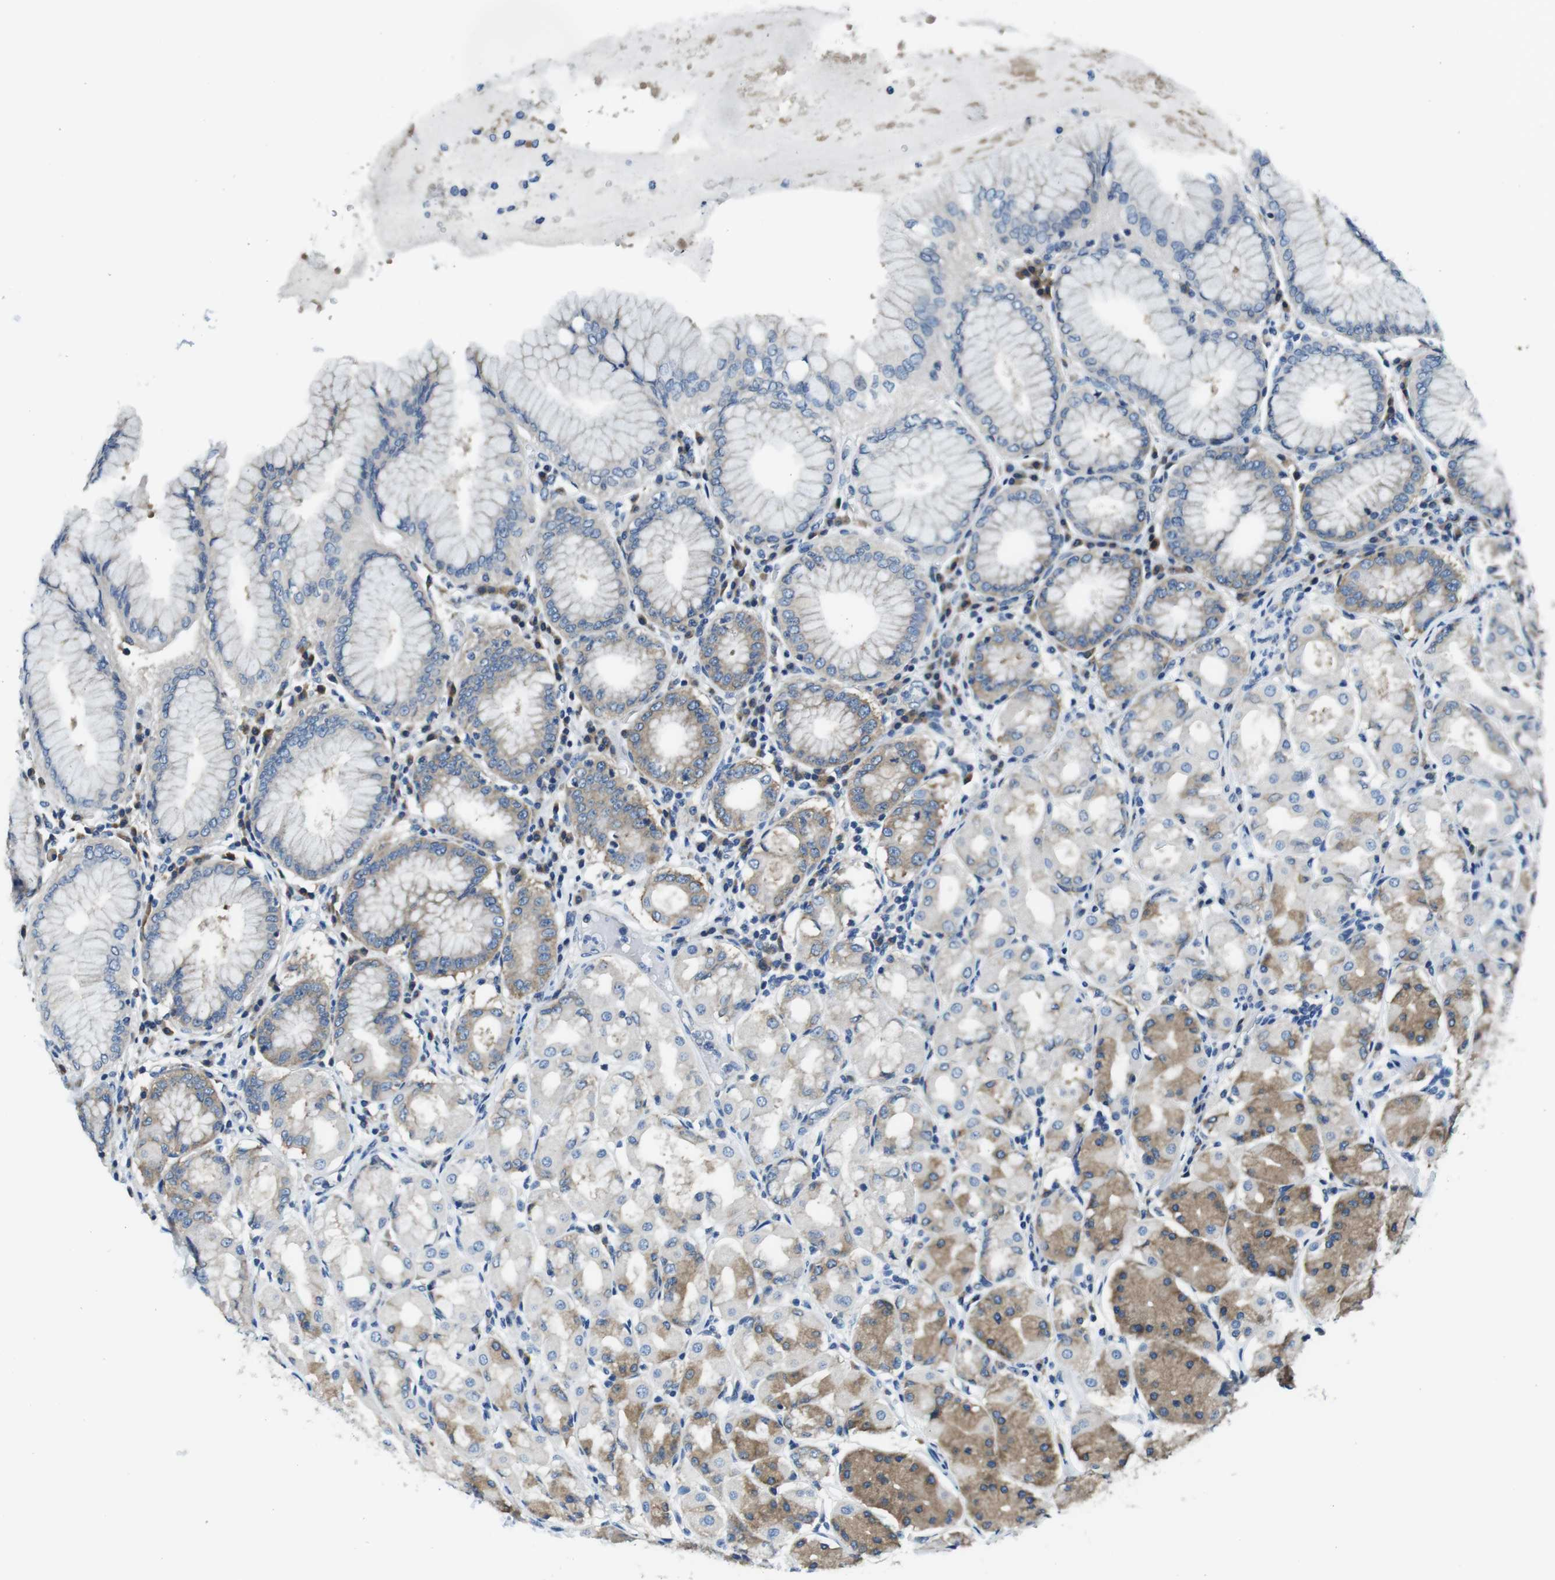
{"staining": {"intensity": "strong", "quantity": "25%-75%", "location": "cytoplasmic/membranous"}, "tissue": "stomach", "cell_type": "Glandular cells", "image_type": "normal", "snomed": [{"axis": "morphology", "description": "Normal tissue, NOS"}, {"axis": "topography", "description": "Stomach"}, {"axis": "topography", "description": "Stomach, lower"}], "caption": "Glandular cells reveal strong cytoplasmic/membranous staining in approximately 25%-75% of cells in unremarkable stomach.", "gene": "EIF2B5", "patient": {"sex": "female", "age": 56}}